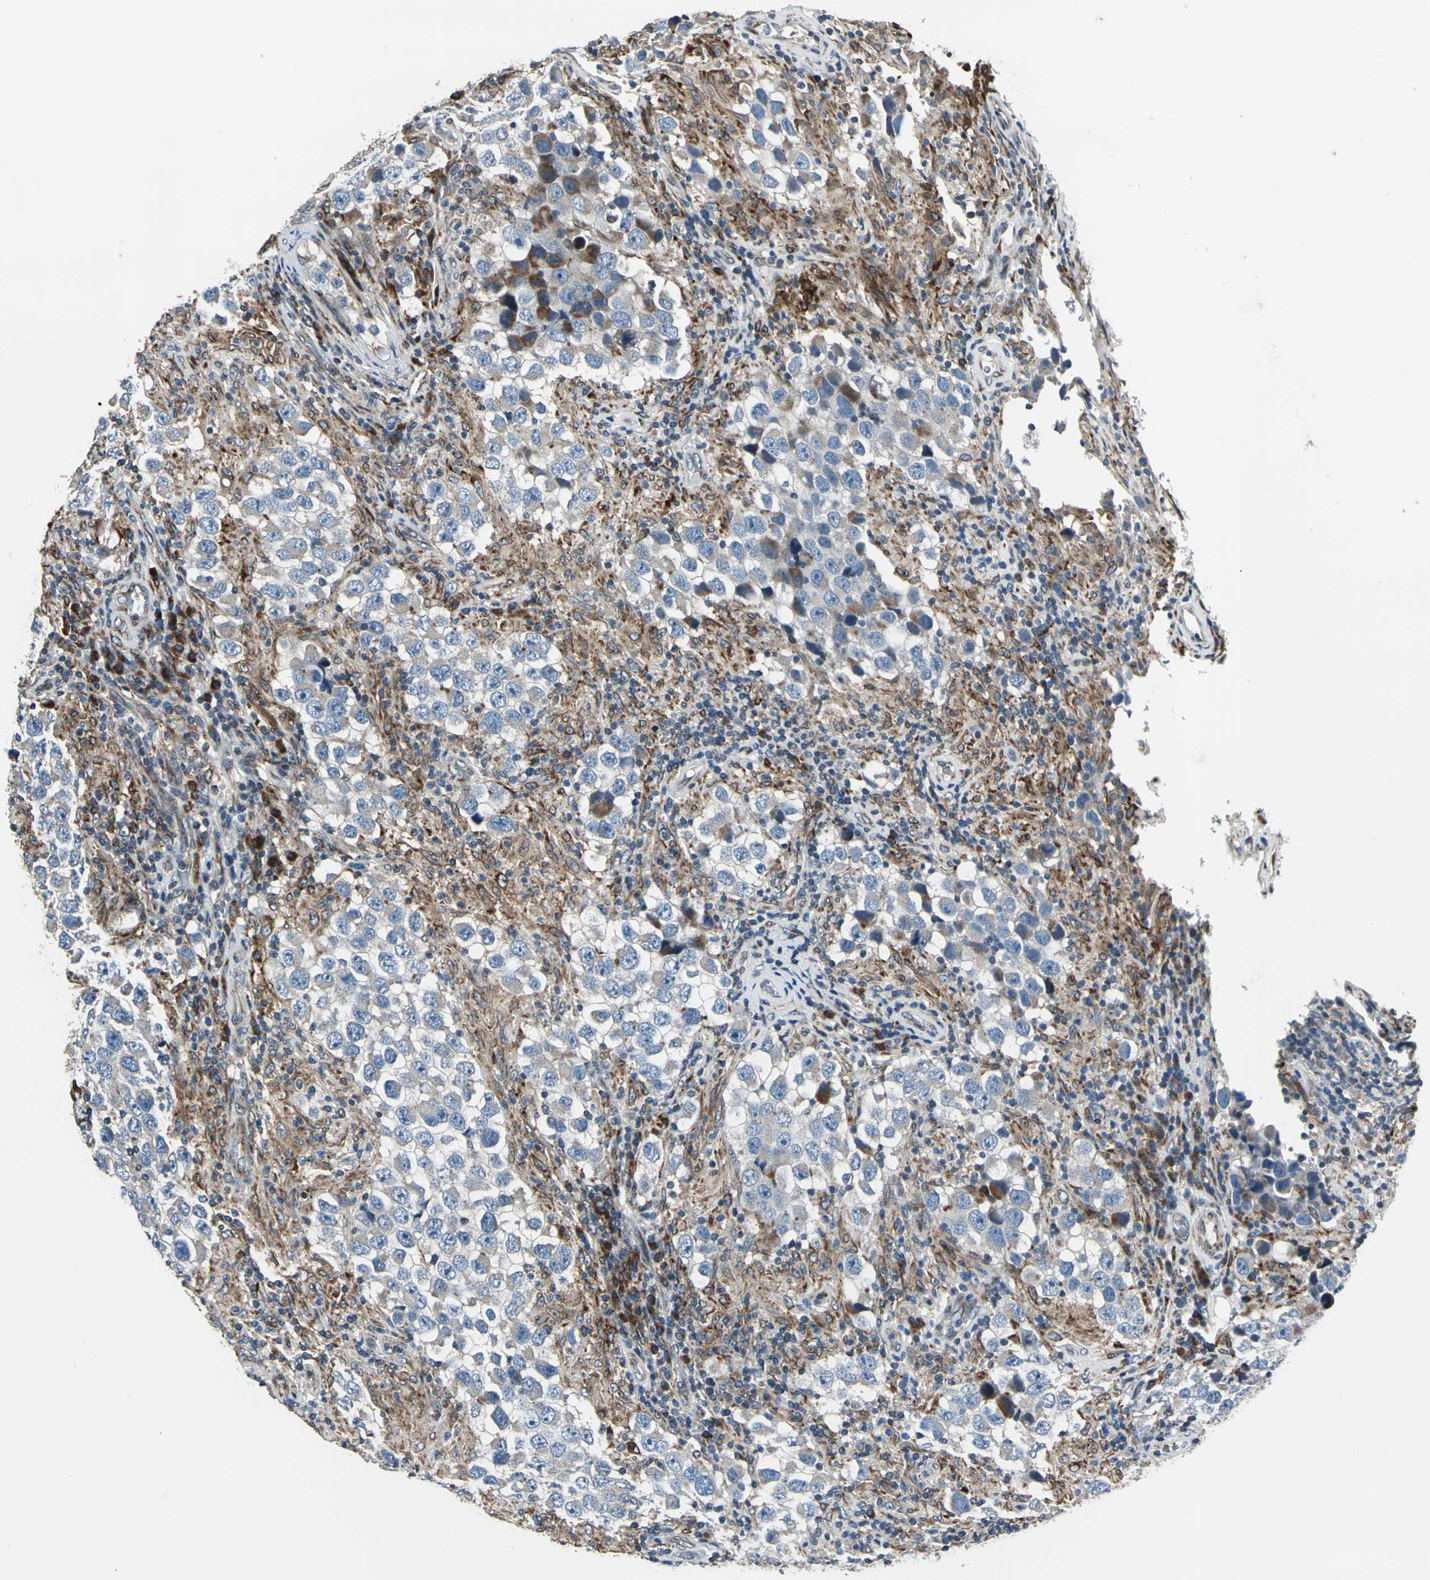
{"staining": {"intensity": "weak", "quantity": "<25%", "location": "cytoplasmic/membranous"}, "tissue": "testis cancer", "cell_type": "Tumor cells", "image_type": "cancer", "snomed": [{"axis": "morphology", "description": "Carcinoma, Embryonal, NOS"}, {"axis": "topography", "description": "Testis"}], "caption": "Immunohistochemistry micrograph of human embryonal carcinoma (testis) stained for a protein (brown), which displays no expression in tumor cells.", "gene": "HTATIP2", "patient": {"sex": "male", "age": 21}}